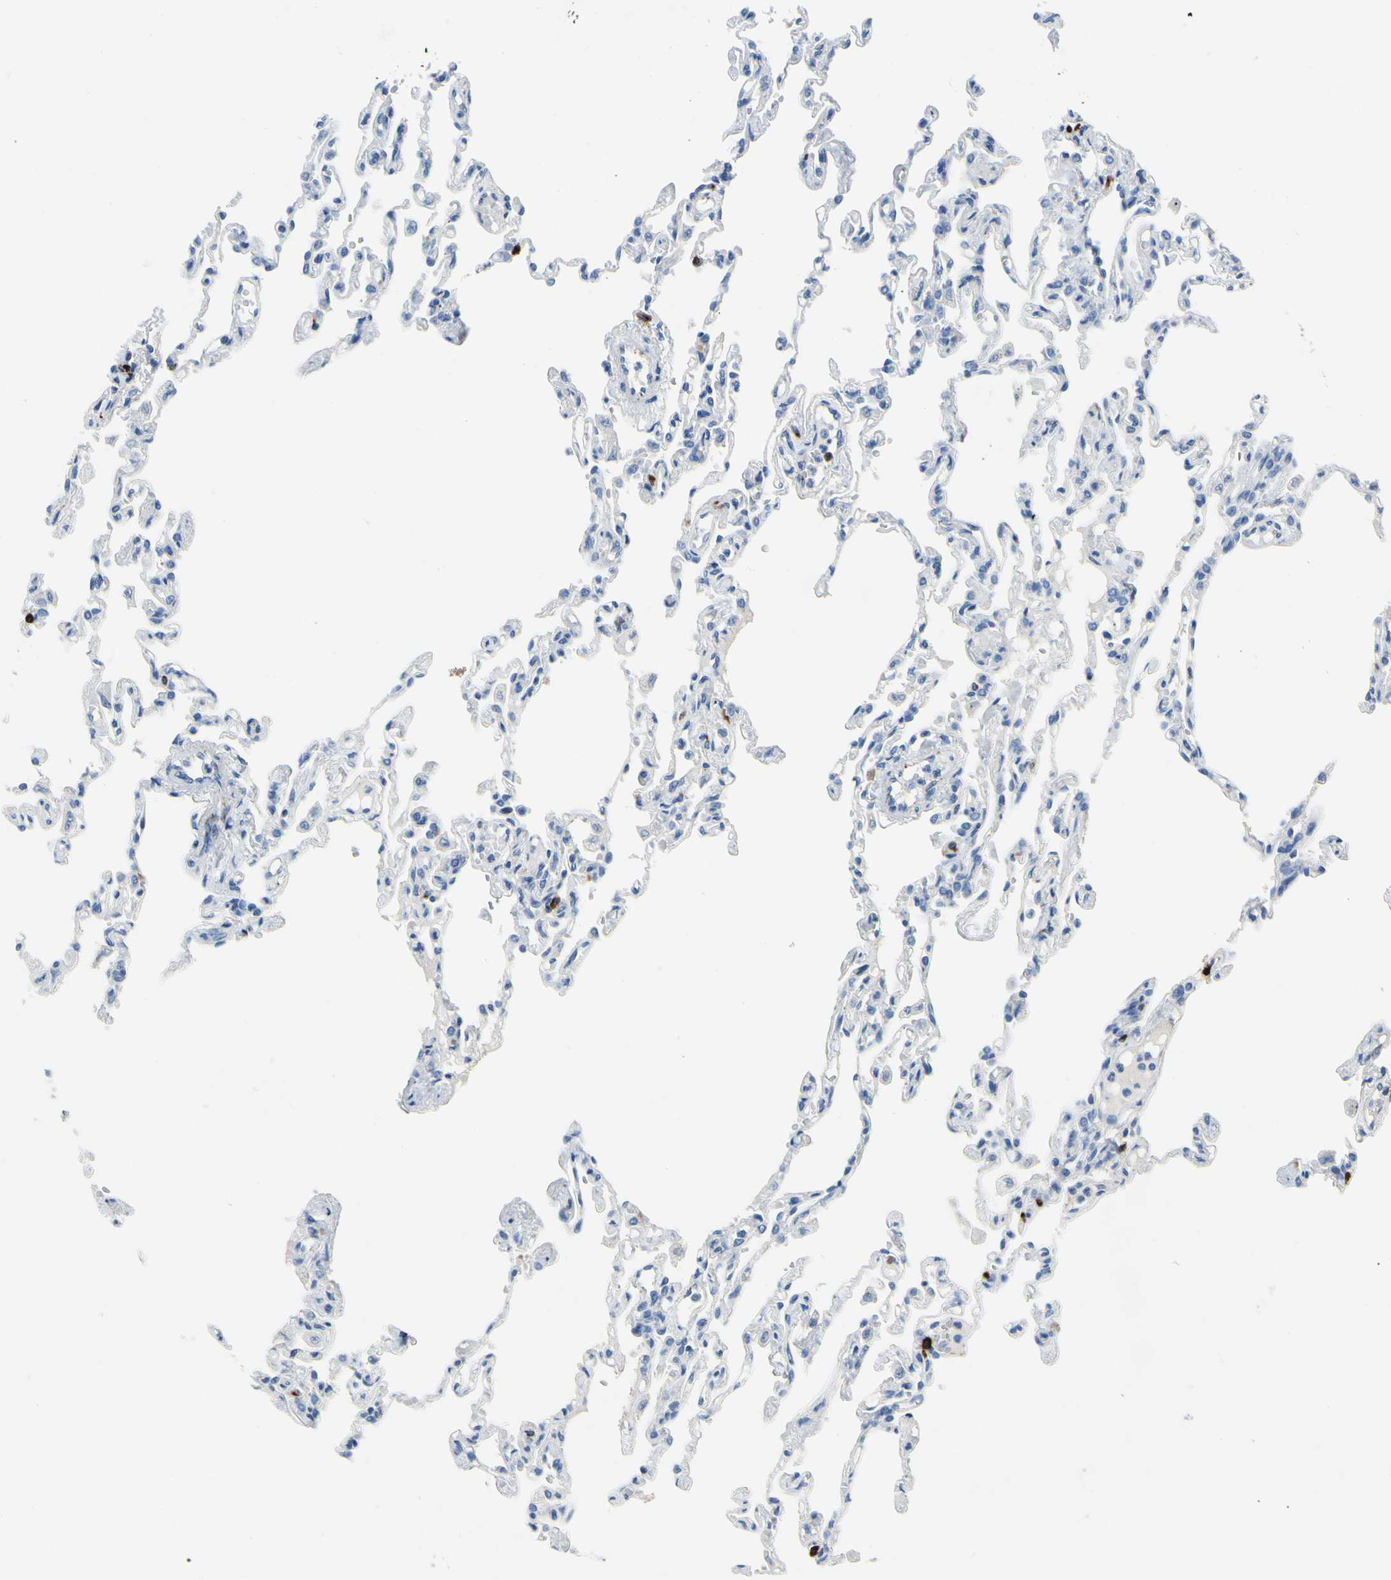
{"staining": {"intensity": "negative", "quantity": "none", "location": "none"}, "tissue": "lung", "cell_type": "Alveolar cells", "image_type": "normal", "snomed": [{"axis": "morphology", "description": "Normal tissue, NOS"}, {"axis": "topography", "description": "Lung"}], "caption": "Alveolar cells show no significant protein staining in benign lung. The staining was performed using DAB (3,3'-diaminobenzidine) to visualize the protein expression in brown, while the nuclei were stained in blue with hematoxylin (Magnification: 20x).", "gene": "CPA3", "patient": {"sex": "male", "age": 21}}